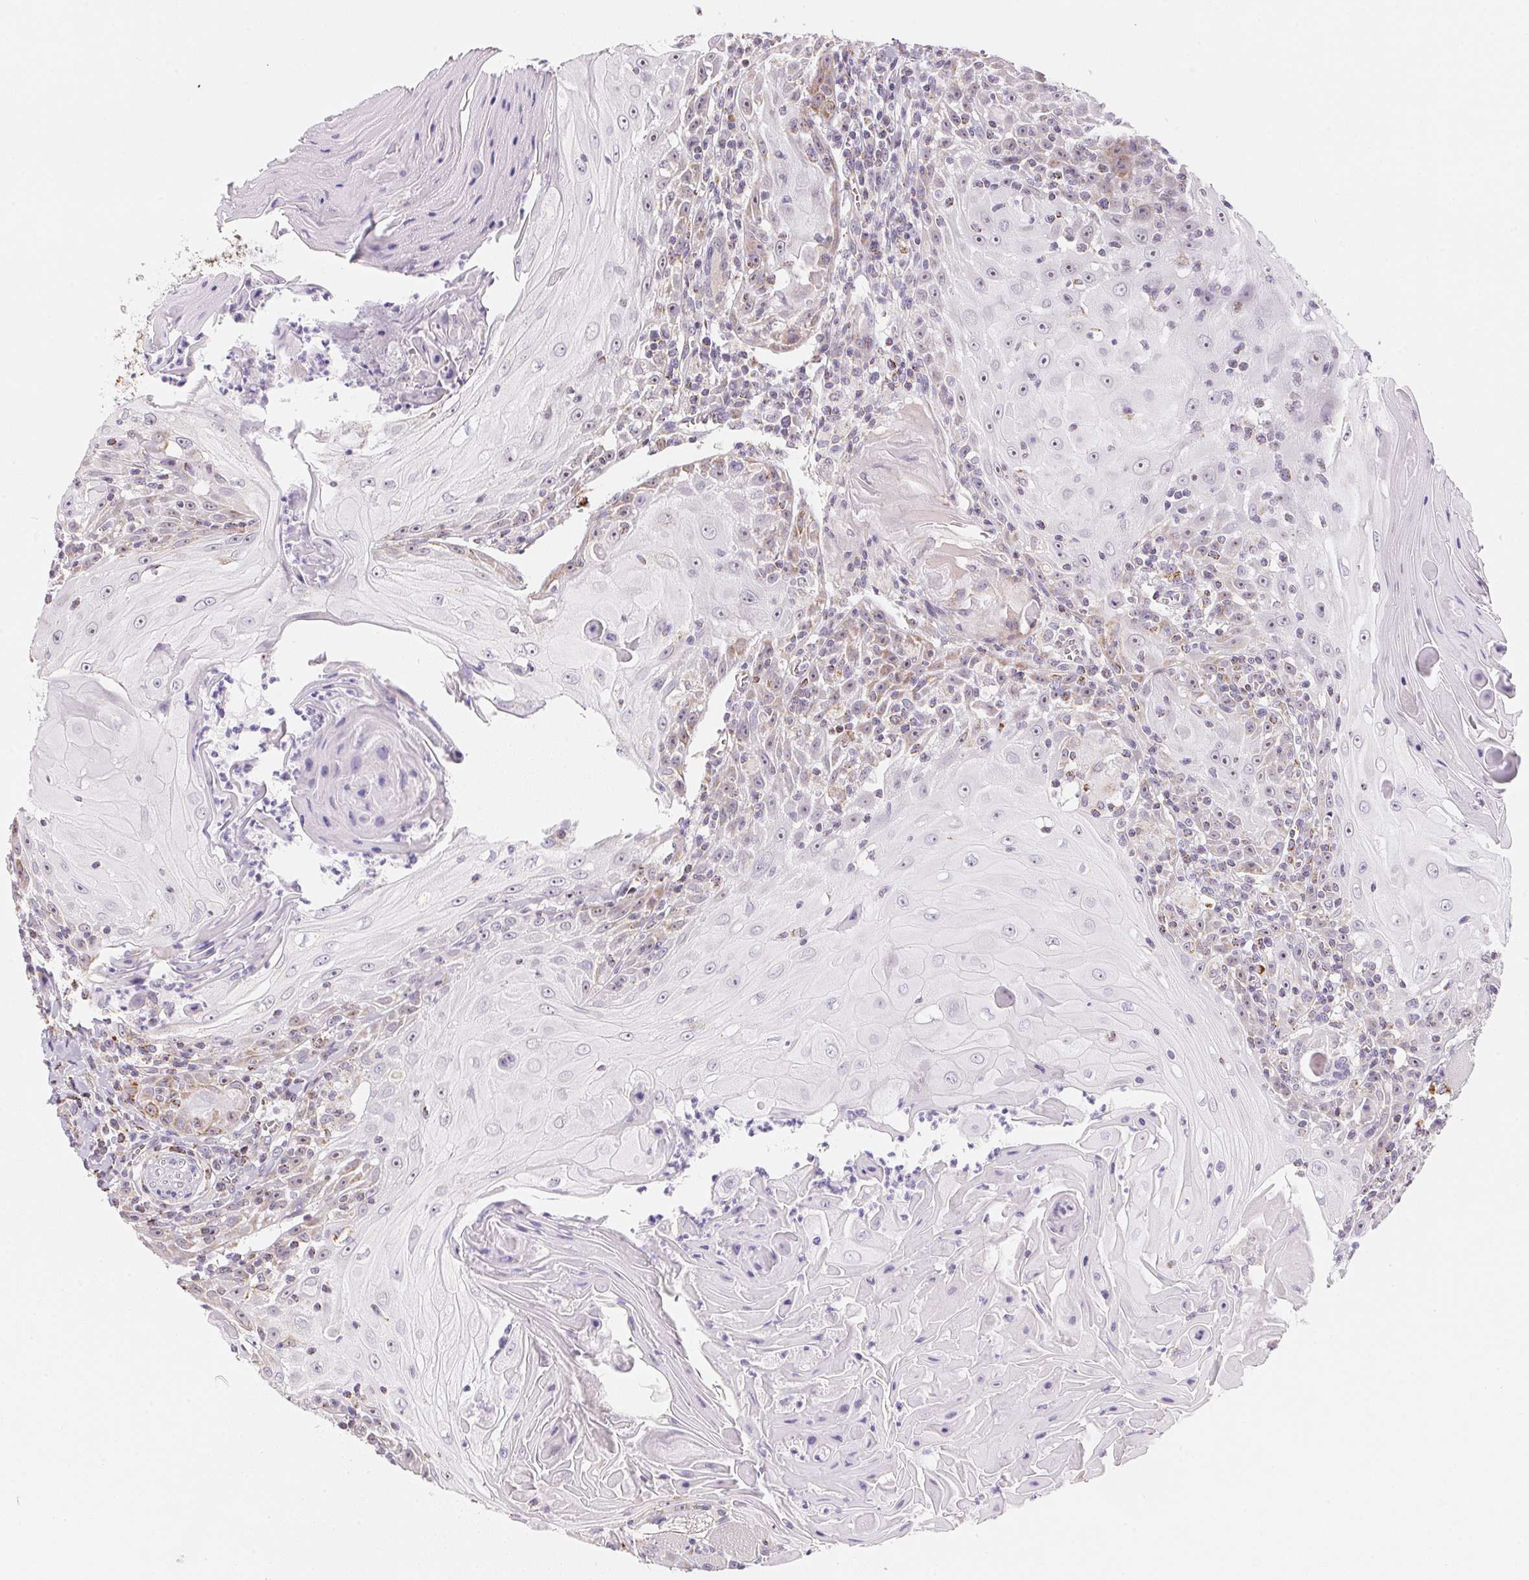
{"staining": {"intensity": "moderate", "quantity": "<25%", "location": "cytoplasmic/membranous"}, "tissue": "head and neck cancer", "cell_type": "Tumor cells", "image_type": "cancer", "snomed": [{"axis": "morphology", "description": "Squamous cell carcinoma, NOS"}, {"axis": "topography", "description": "Head-Neck"}], "caption": "A high-resolution image shows immunohistochemistry staining of head and neck cancer, which demonstrates moderate cytoplasmic/membranous expression in about <25% of tumor cells. Ihc stains the protein in brown and the nuclei are stained blue.", "gene": "GIPC2", "patient": {"sex": "male", "age": 52}}